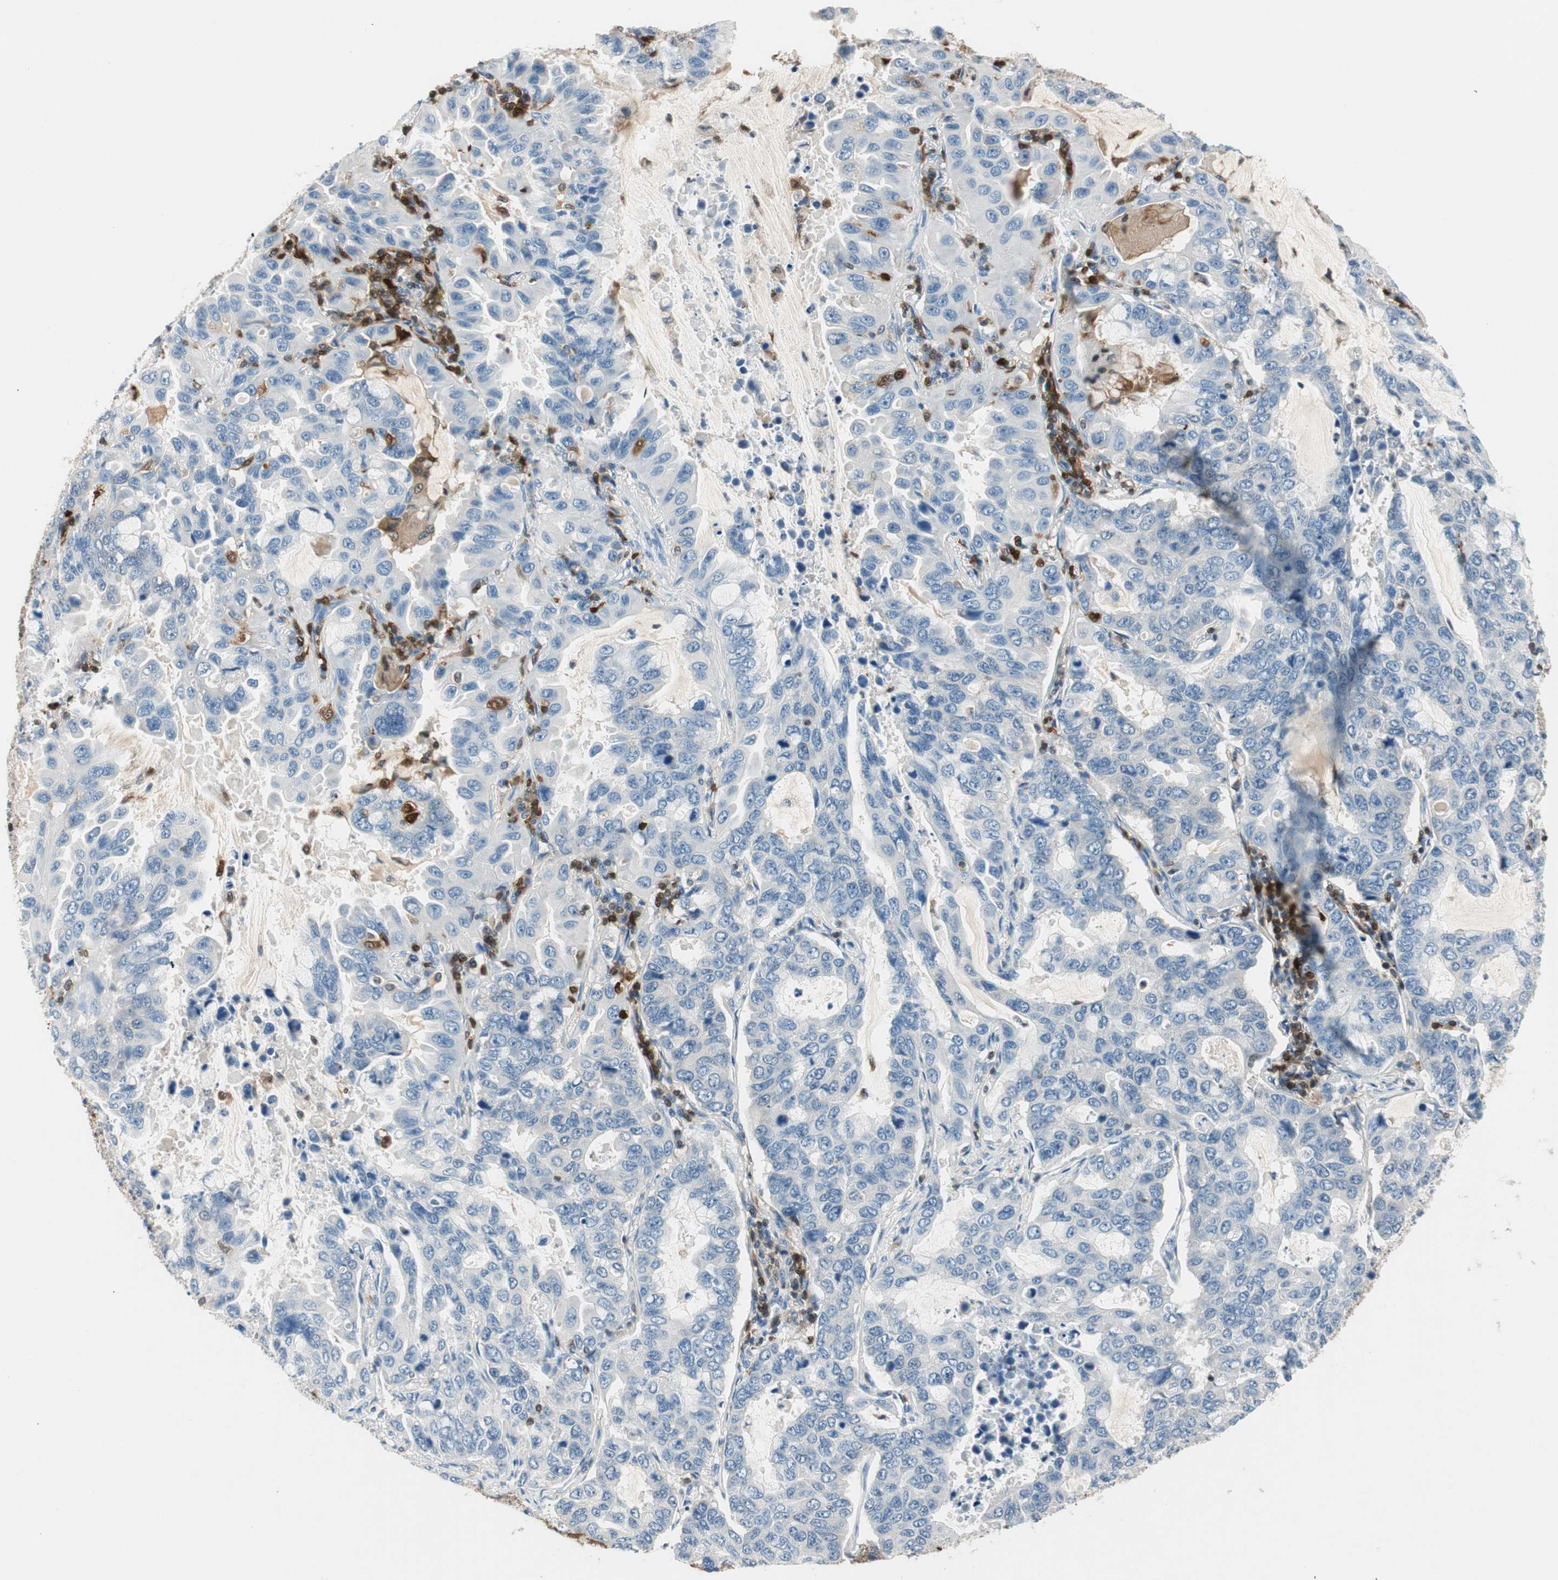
{"staining": {"intensity": "negative", "quantity": "none", "location": "none"}, "tissue": "lung cancer", "cell_type": "Tumor cells", "image_type": "cancer", "snomed": [{"axis": "morphology", "description": "Adenocarcinoma, NOS"}, {"axis": "topography", "description": "Lung"}], "caption": "This is an immunohistochemistry histopathology image of human lung cancer. There is no staining in tumor cells.", "gene": "COTL1", "patient": {"sex": "male", "age": 64}}